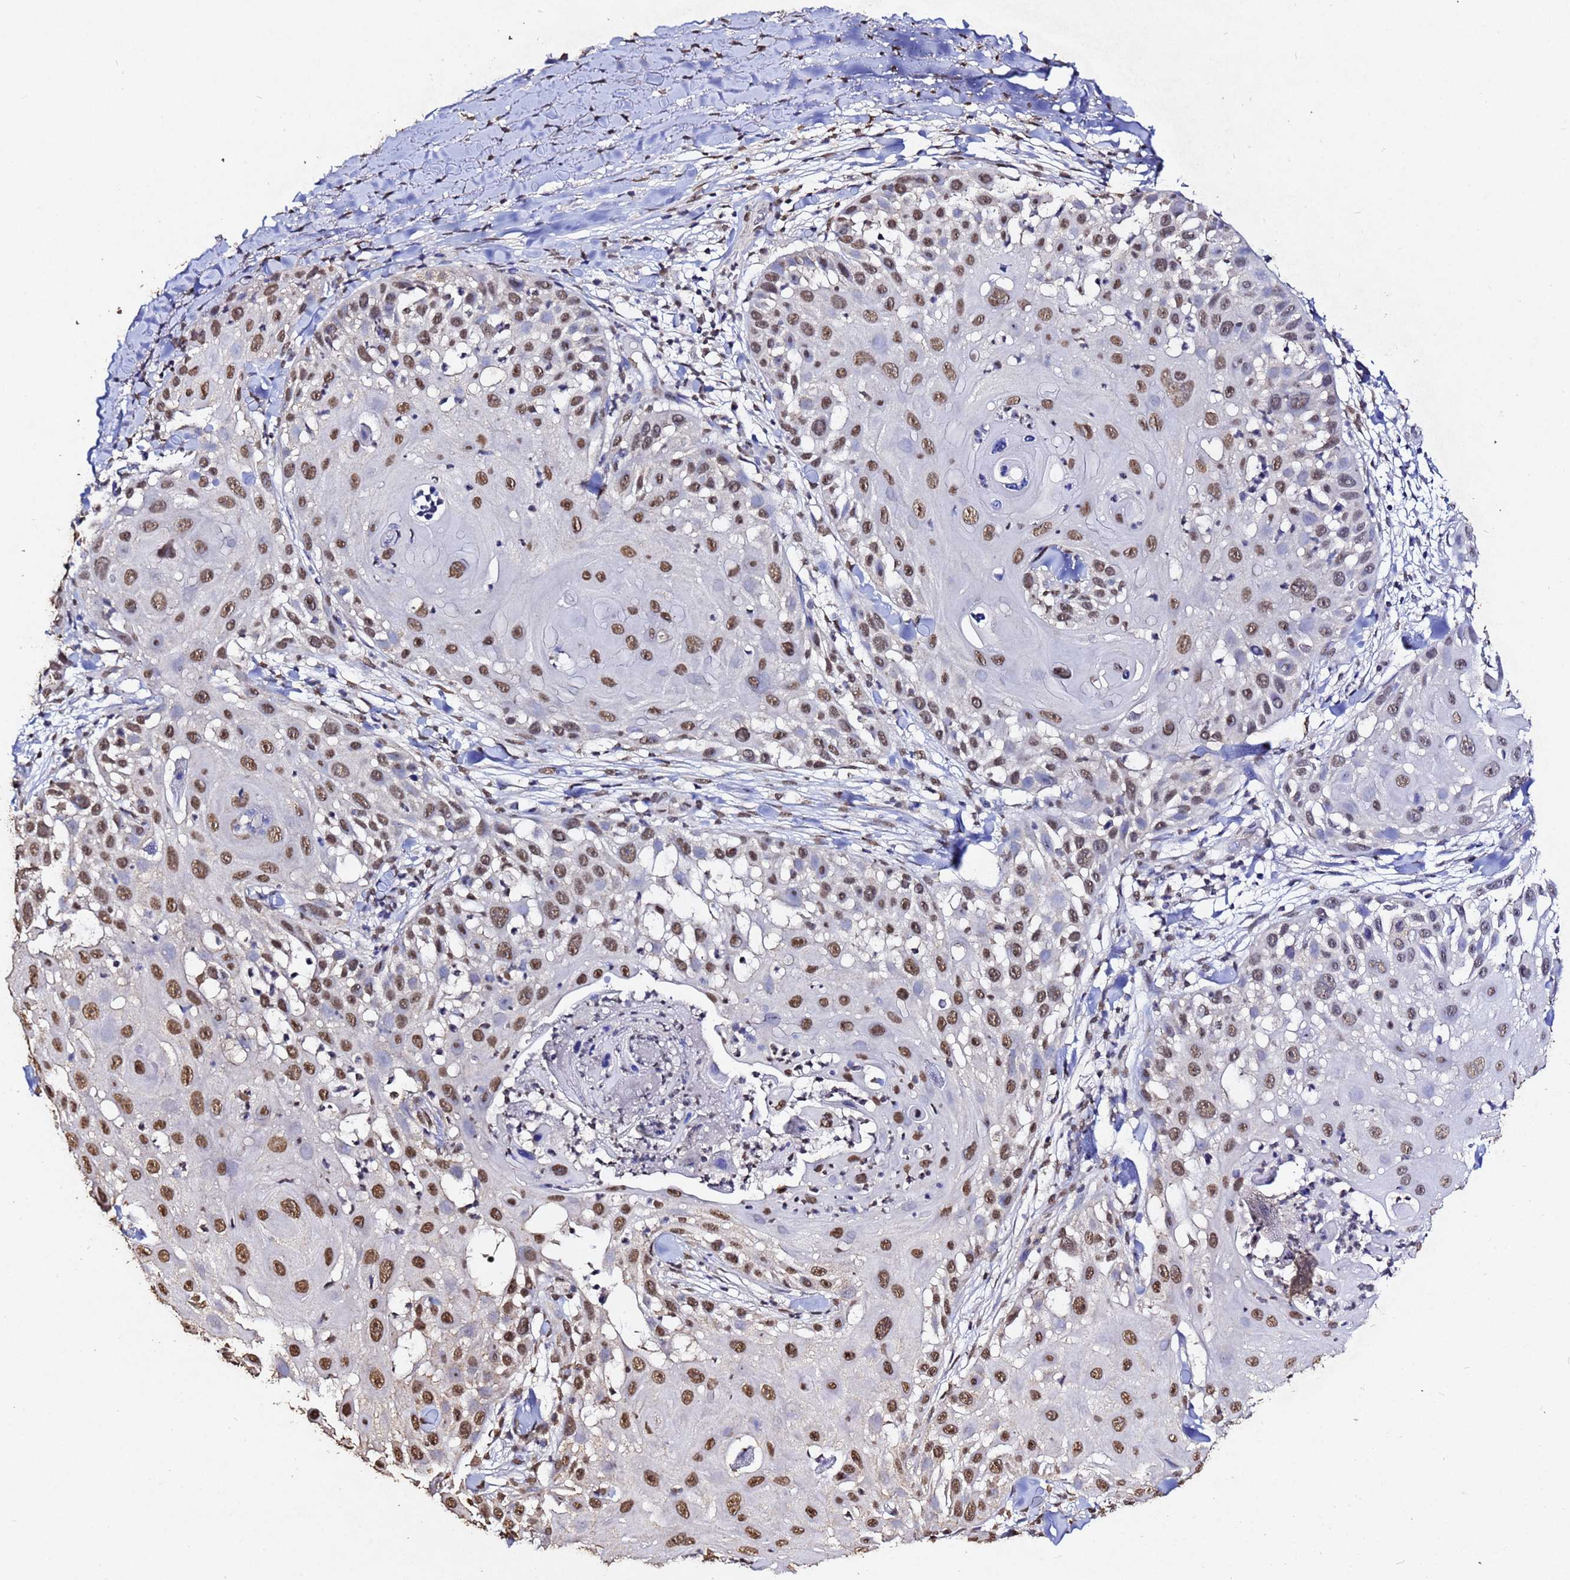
{"staining": {"intensity": "moderate", "quantity": ">75%", "location": "nuclear"}, "tissue": "skin cancer", "cell_type": "Tumor cells", "image_type": "cancer", "snomed": [{"axis": "morphology", "description": "Squamous cell carcinoma, NOS"}, {"axis": "topography", "description": "Skin"}], "caption": "IHC photomicrograph of neoplastic tissue: skin cancer stained using immunohistochemistry exhibits medium levels of moderate protein expression localized specifically in the nuclear of tumor cells, appearing as a nuclear brown color.", "gene": "MYOCD", "patient": {"sex": "female", "age": 44}}